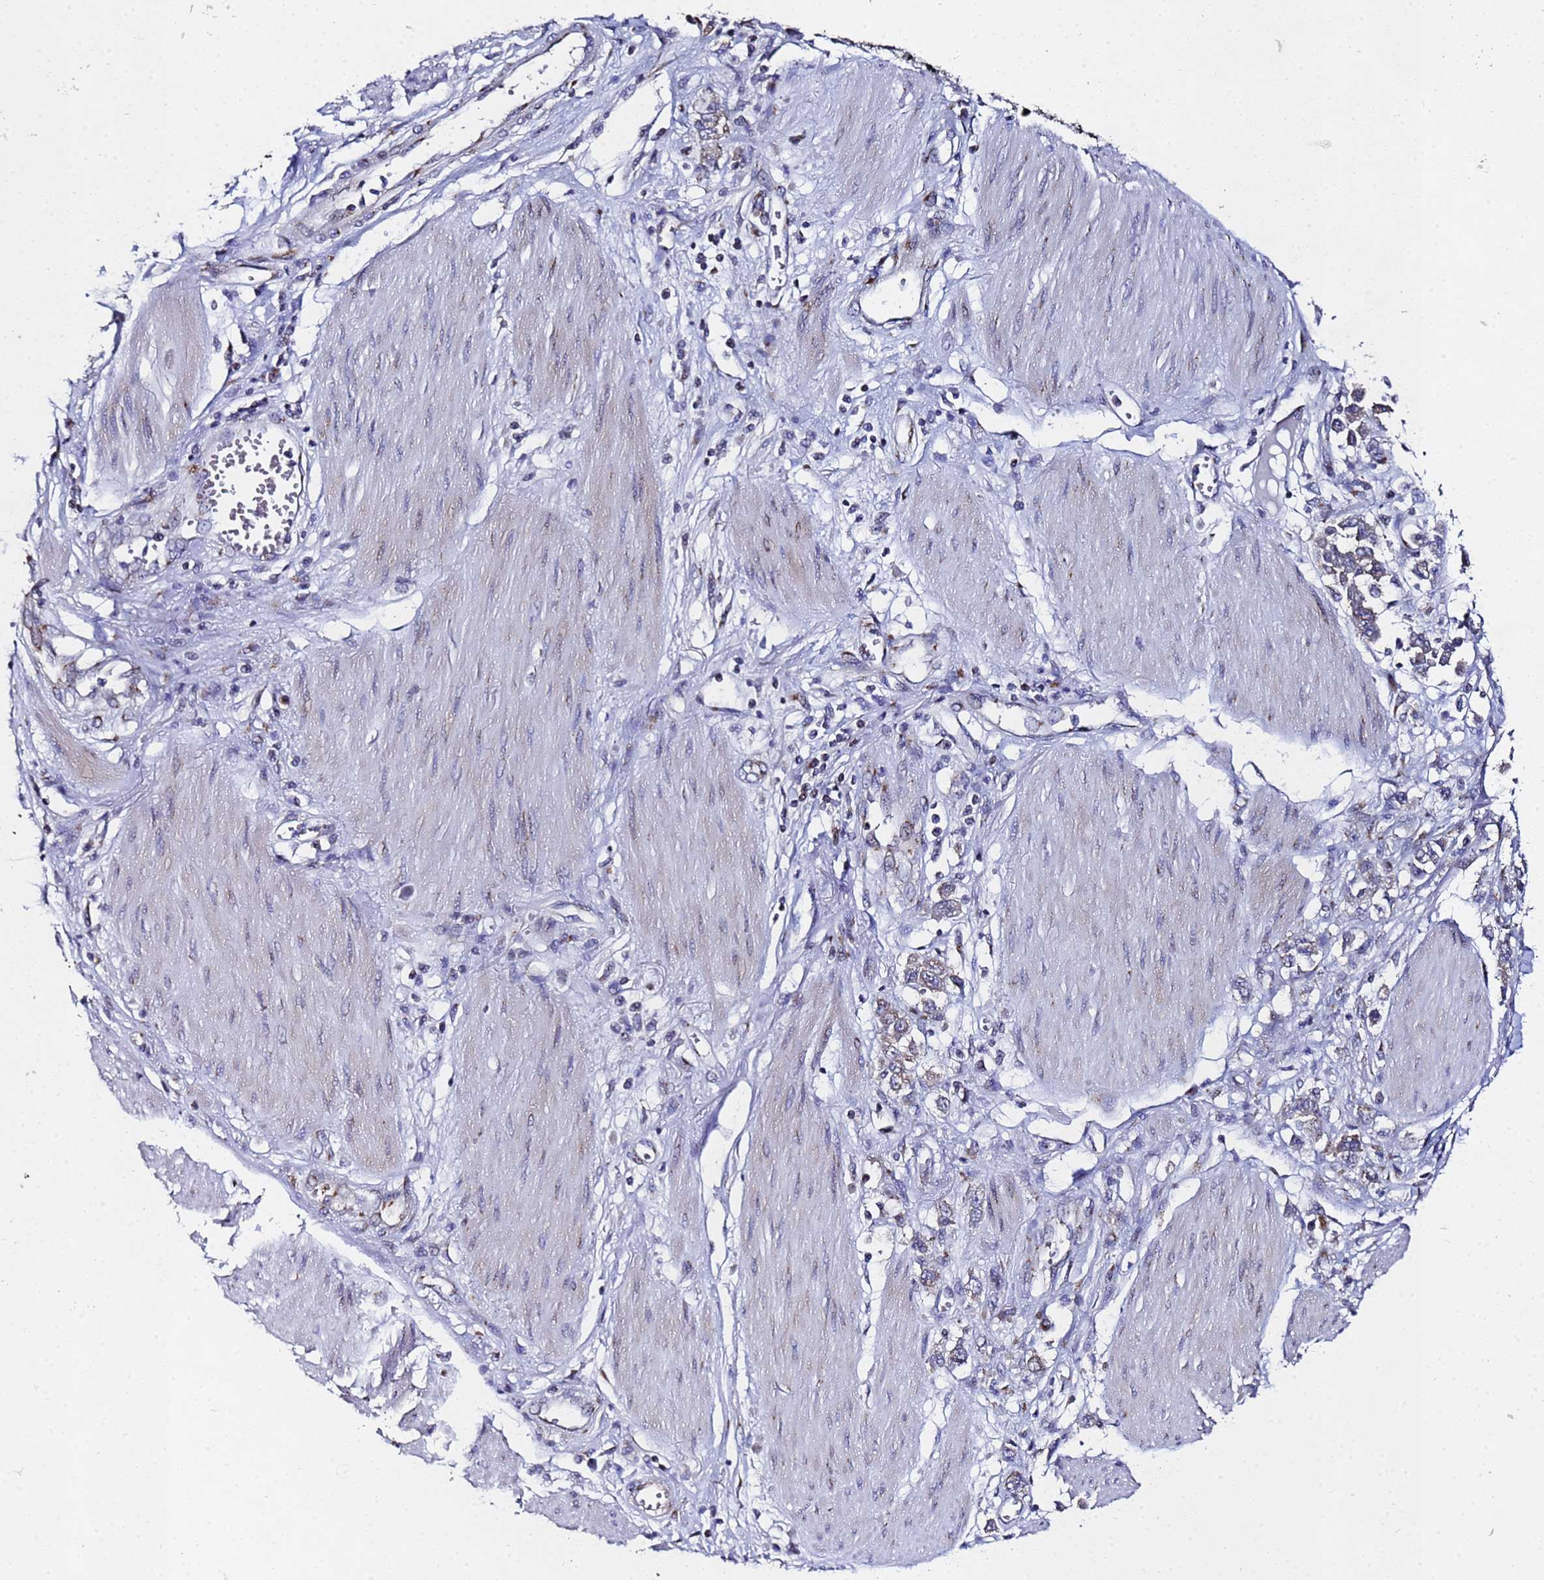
{"staining": {"intensity": "moderate", "quantity": "<25%", "location": "cytoplasmic/membranous"}, "tissue": "stomach cancer", "cell_type": "Tumor cells", "image_type": "cancer", "snomed": [{"axis": "morphology", "description": "Adenocarcinoma, NOS"}, {"axis": "topography", "description": "Stomach"}], "caption": "Tumor cells exhibit low levels of moderate cytoplasmic/membranous expression in about <25% of cells in human stomach adenocarcinoma.", "gene": "NSUN6", "patient": {"sex": "female", "age": 76}}